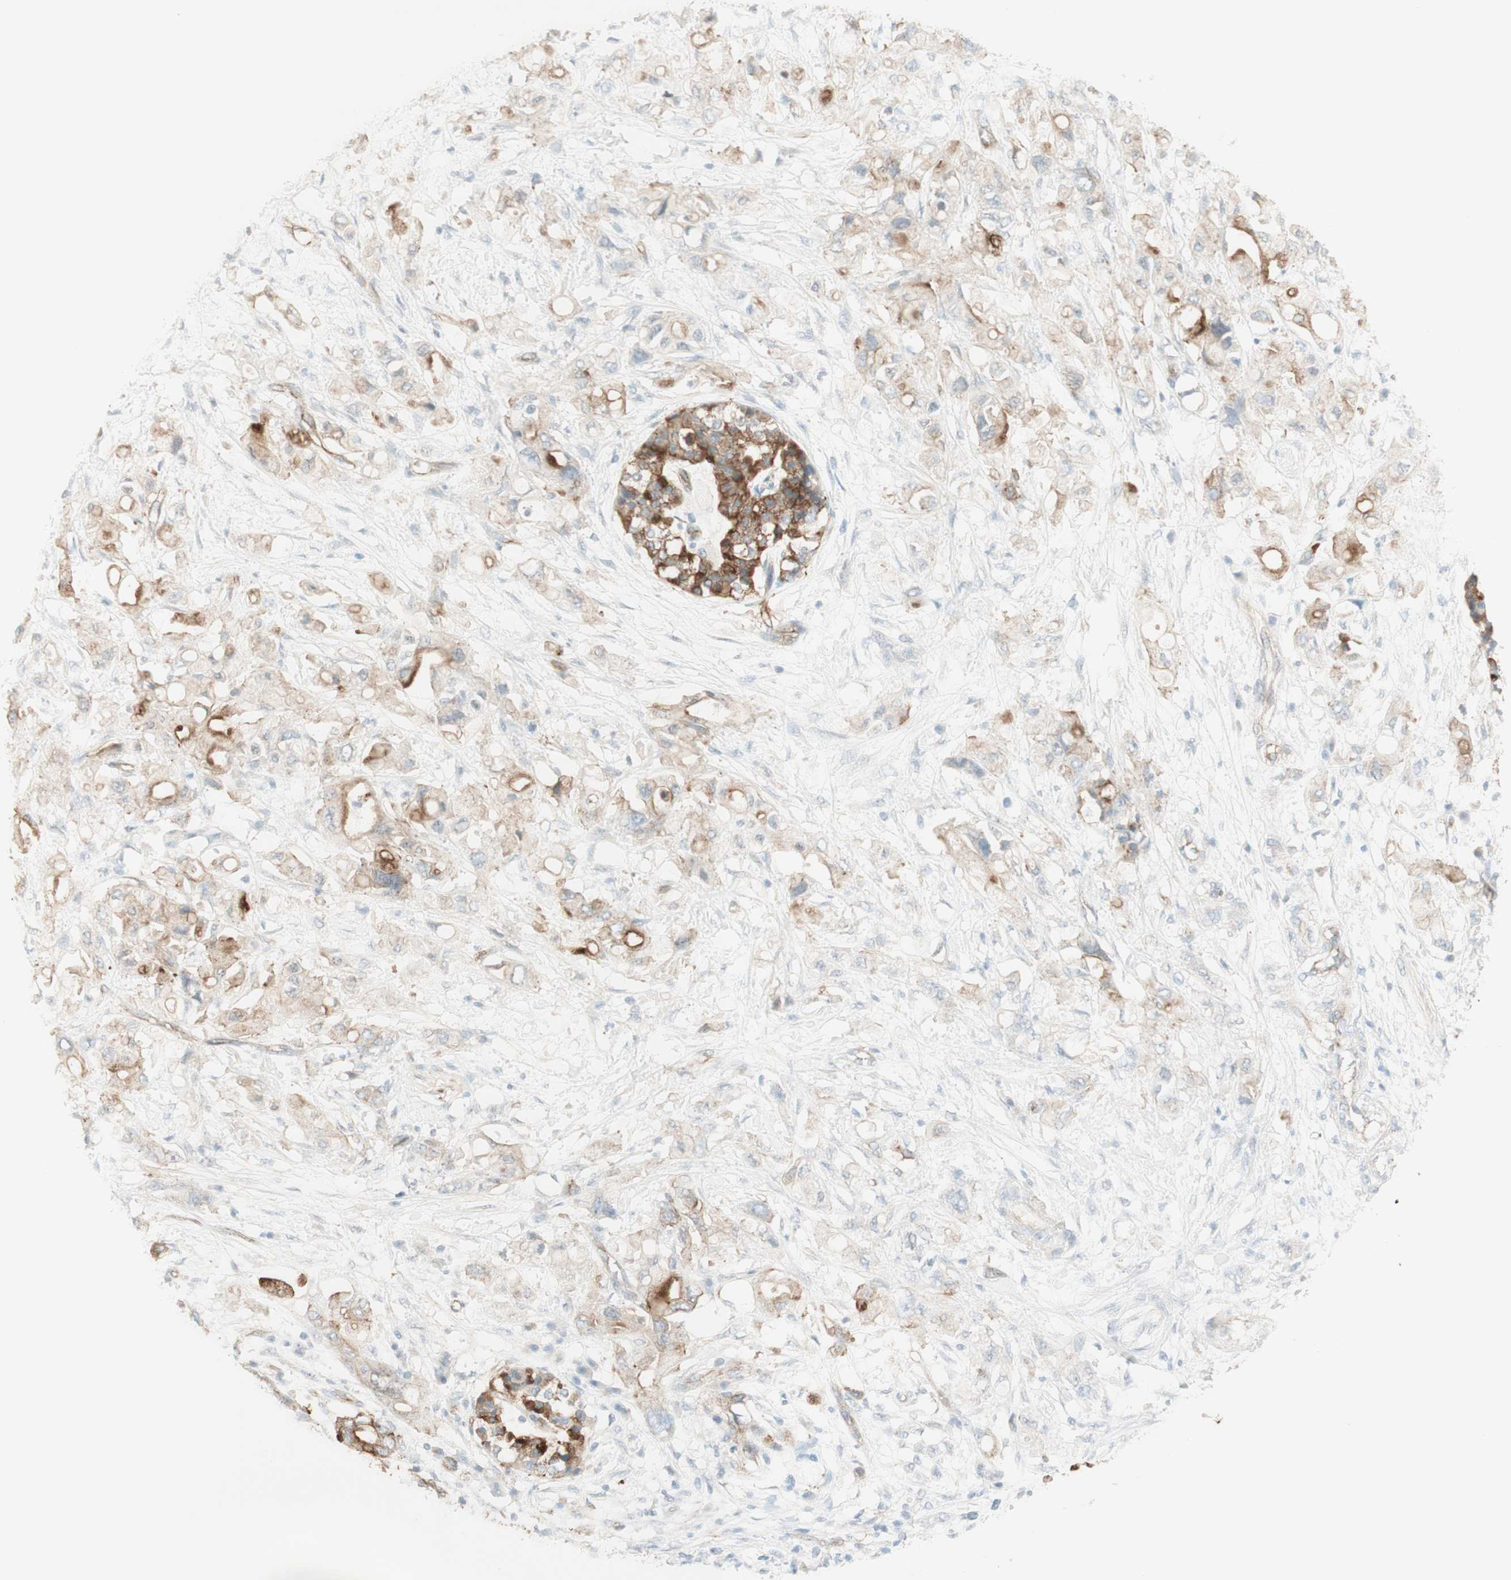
{"staining": {"intensity": "moderate", "quantity": "<25%", "location": "cytoplasmic/membranous"}, "tissue": "pancreatic cancer", "cell_type": "Tumor cells", "image_type": "cancer", "snomed": [{"axis": "morphology", "description": "Adenocarcinoma, NOS"}, {"axis": "topography", "description": "Pancreas"}], "caption": "A low amount of moderate cytoplasmic/membranous expression is seen in approximately <25% of tumor cells in pancreatic adenocarcinoma tissue. (DAB = brown stain, brightfield microscopy at high magnification).", "gene": "MYO6", "patient": {"sex": "female", "age": 56}}